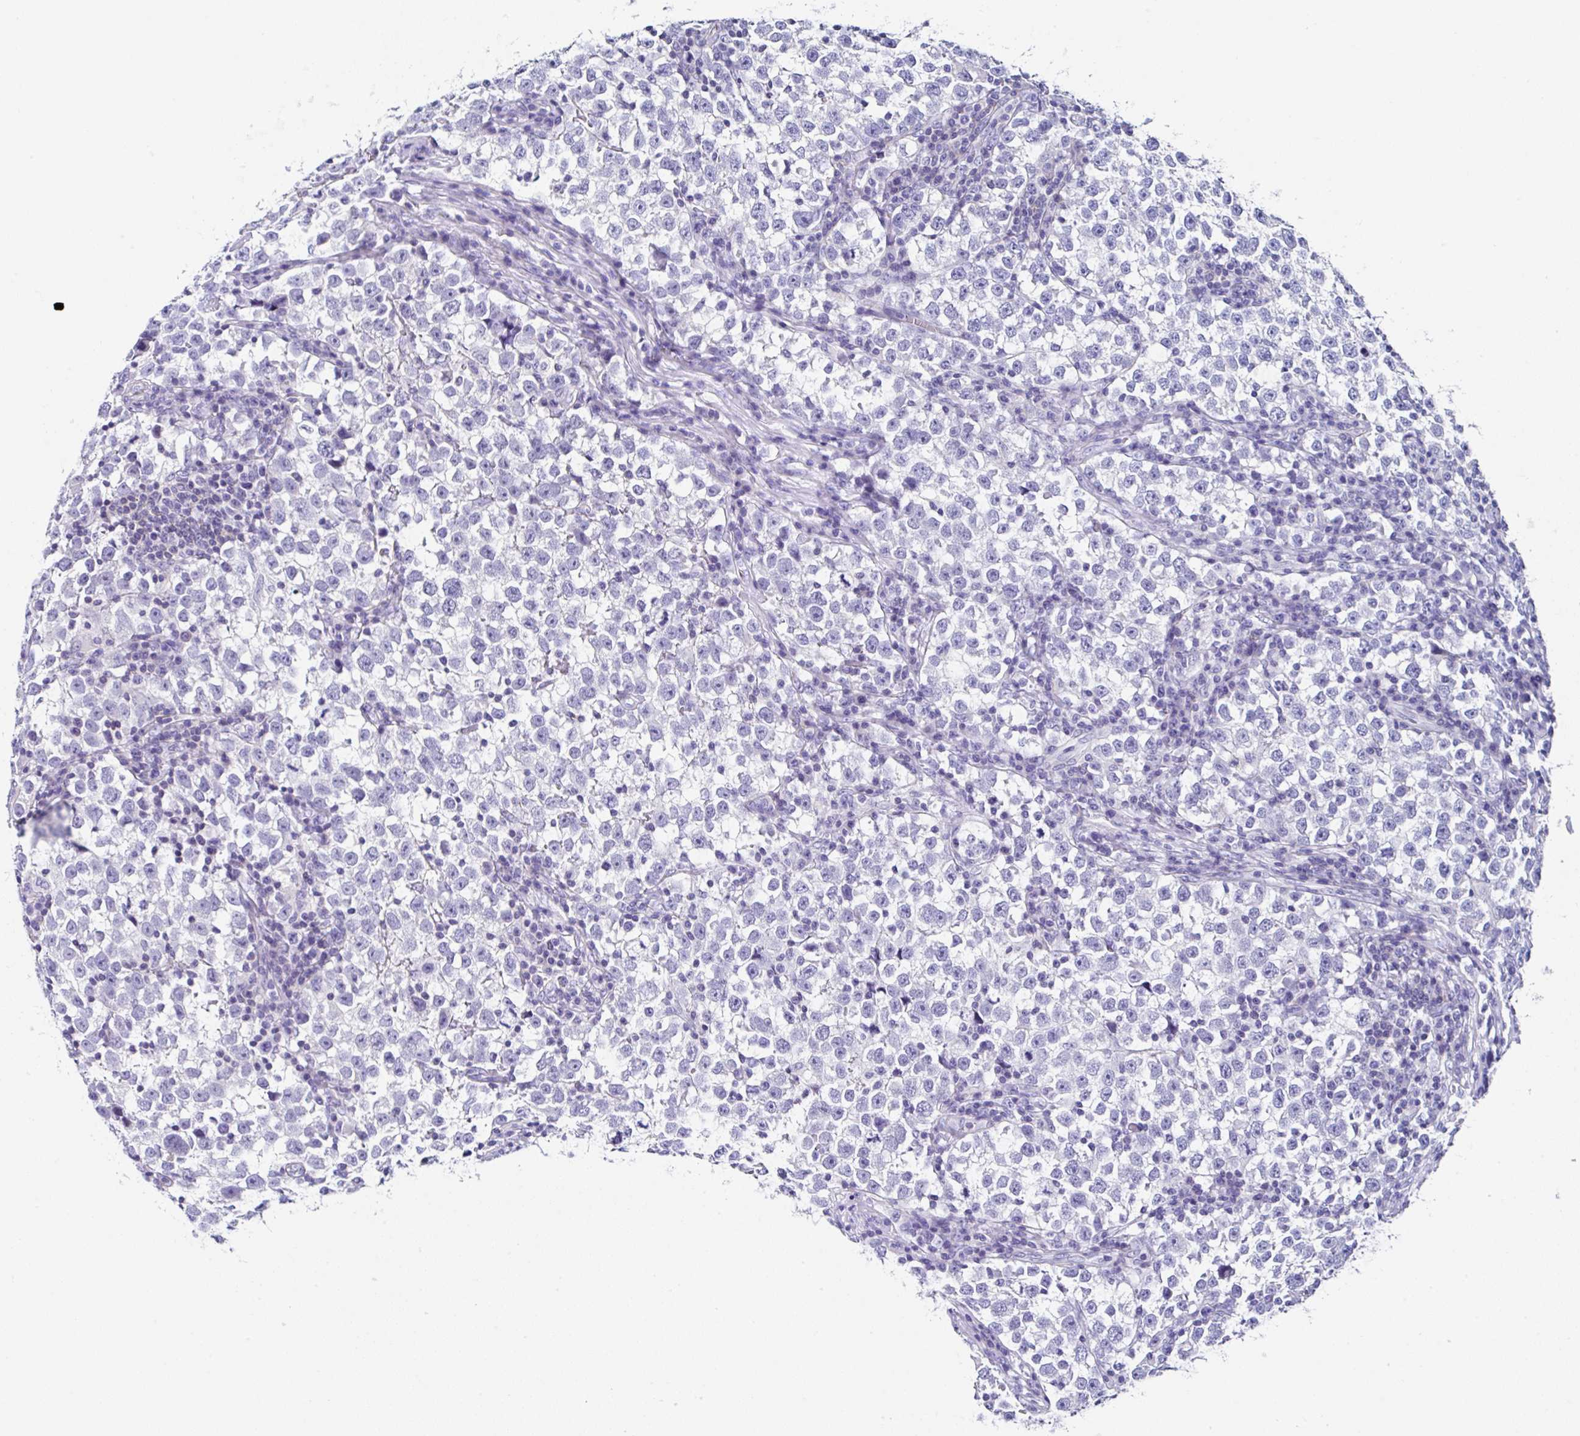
{"staining": {"intensity": "negative", "quantity": "none", "location": "none"}, "tissue": "testis cancer", "cell_type": "Tumor cells", "image_type": "cancer", "snomed": [{"axis": "morphology", "description": "Normal tissue, NOS"}, {"axis": "morphology", "description": "Seminoma, NOS"}, {"axis": "topography", "description": "Testis"}], "caption": "A histopathology image of human testis cancer is negative for staining in tumor cells.", "gene": "UGT3A1", "patient": {"sex": "male", "age": 43}}